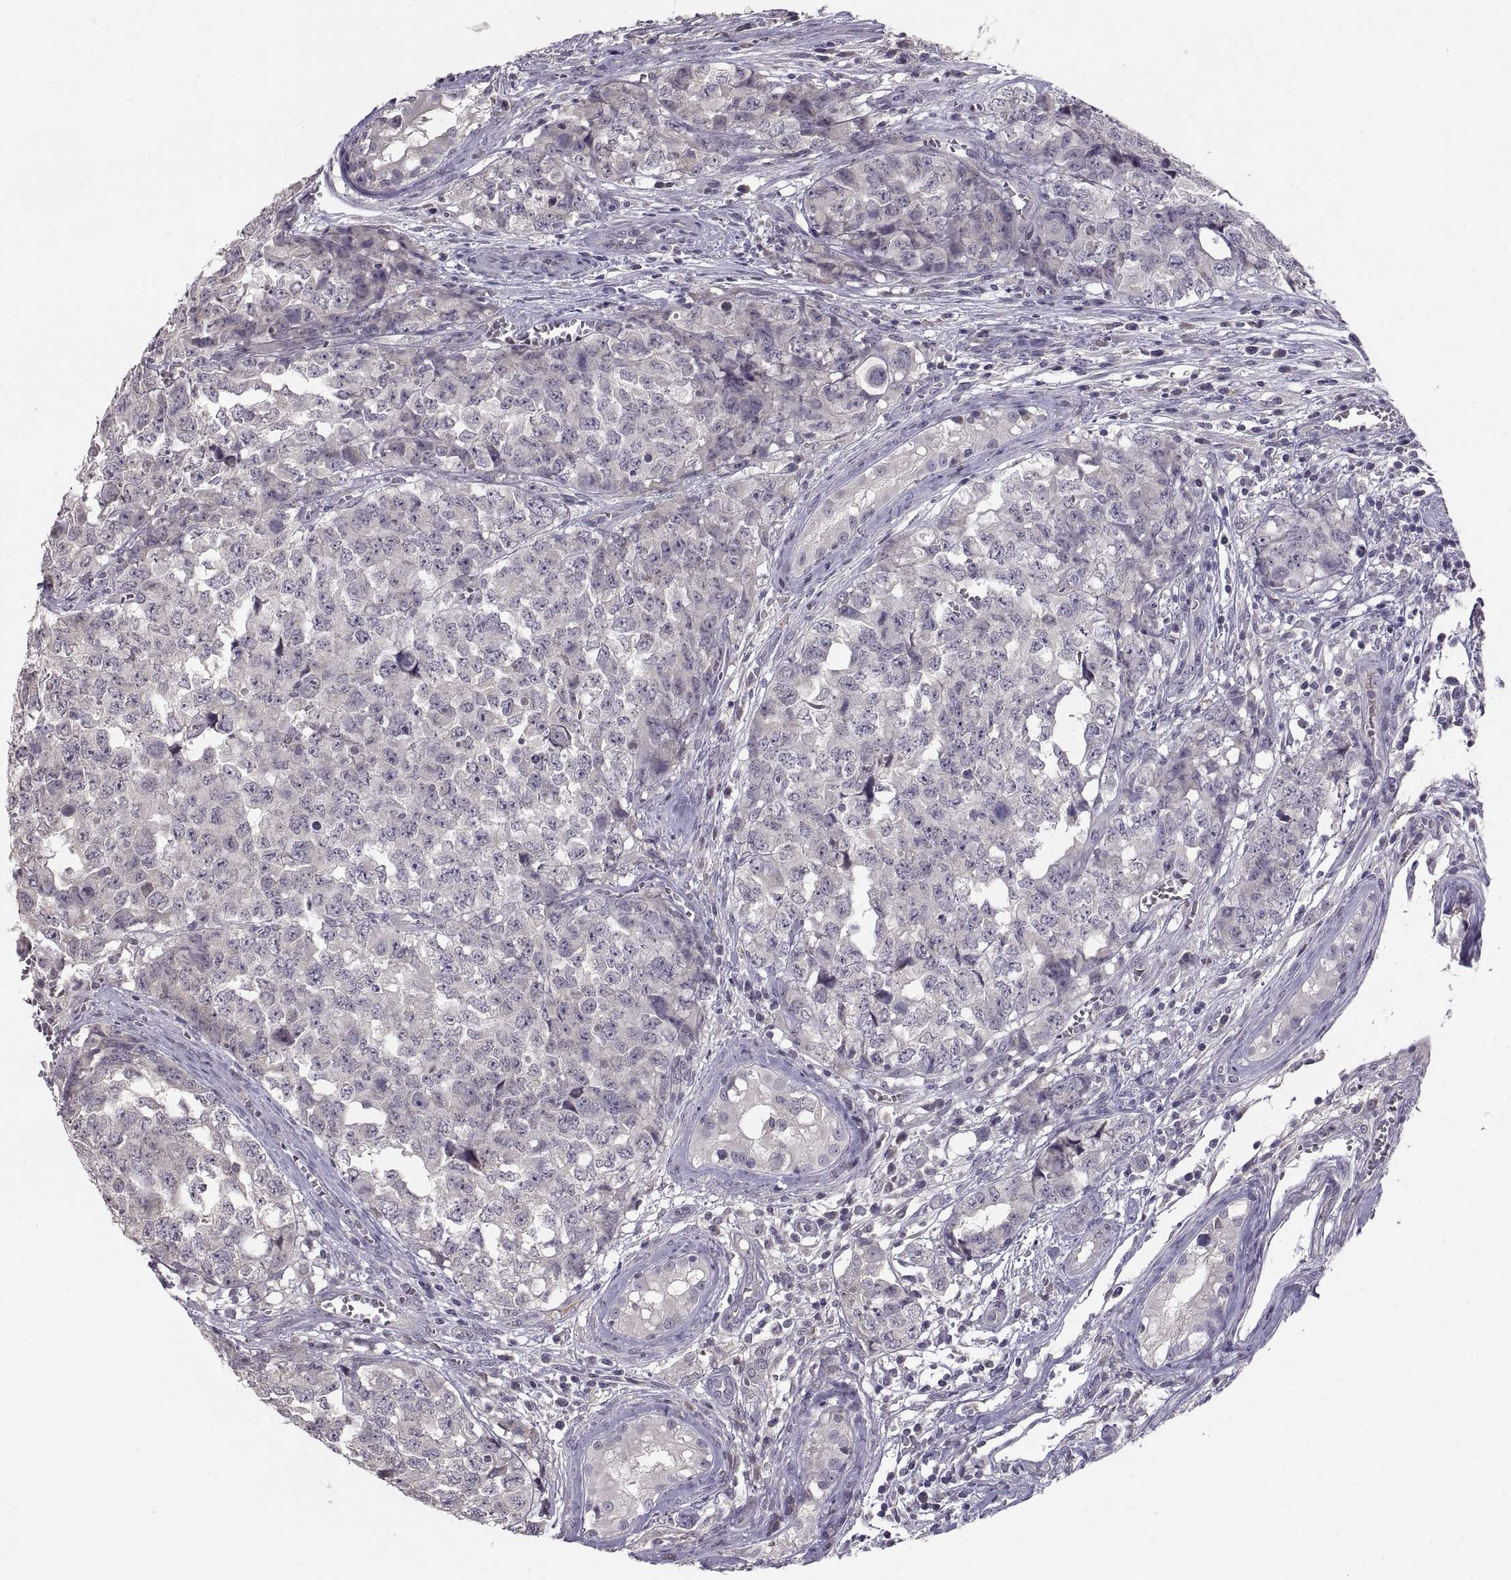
{"staining": {"intensity": "negative", "quantity": "none", "location": "none"}, "tissue": "testis cancer", "cell_type": "Tumor cells", "image_type": "cancer", "snomed": [{"axis": "morphology", "description": "Carcinoma, Embryonal, NOS"}, {"axis": "topography", "description": "Testis"}], "caption": "High power microscopy image of an immunohistochemistry image of testis embryonal carcinoma, revealing no significant expression in tumor cells.", "gene": "PAX2", "patient": {"sex": "male", "age": 23}}